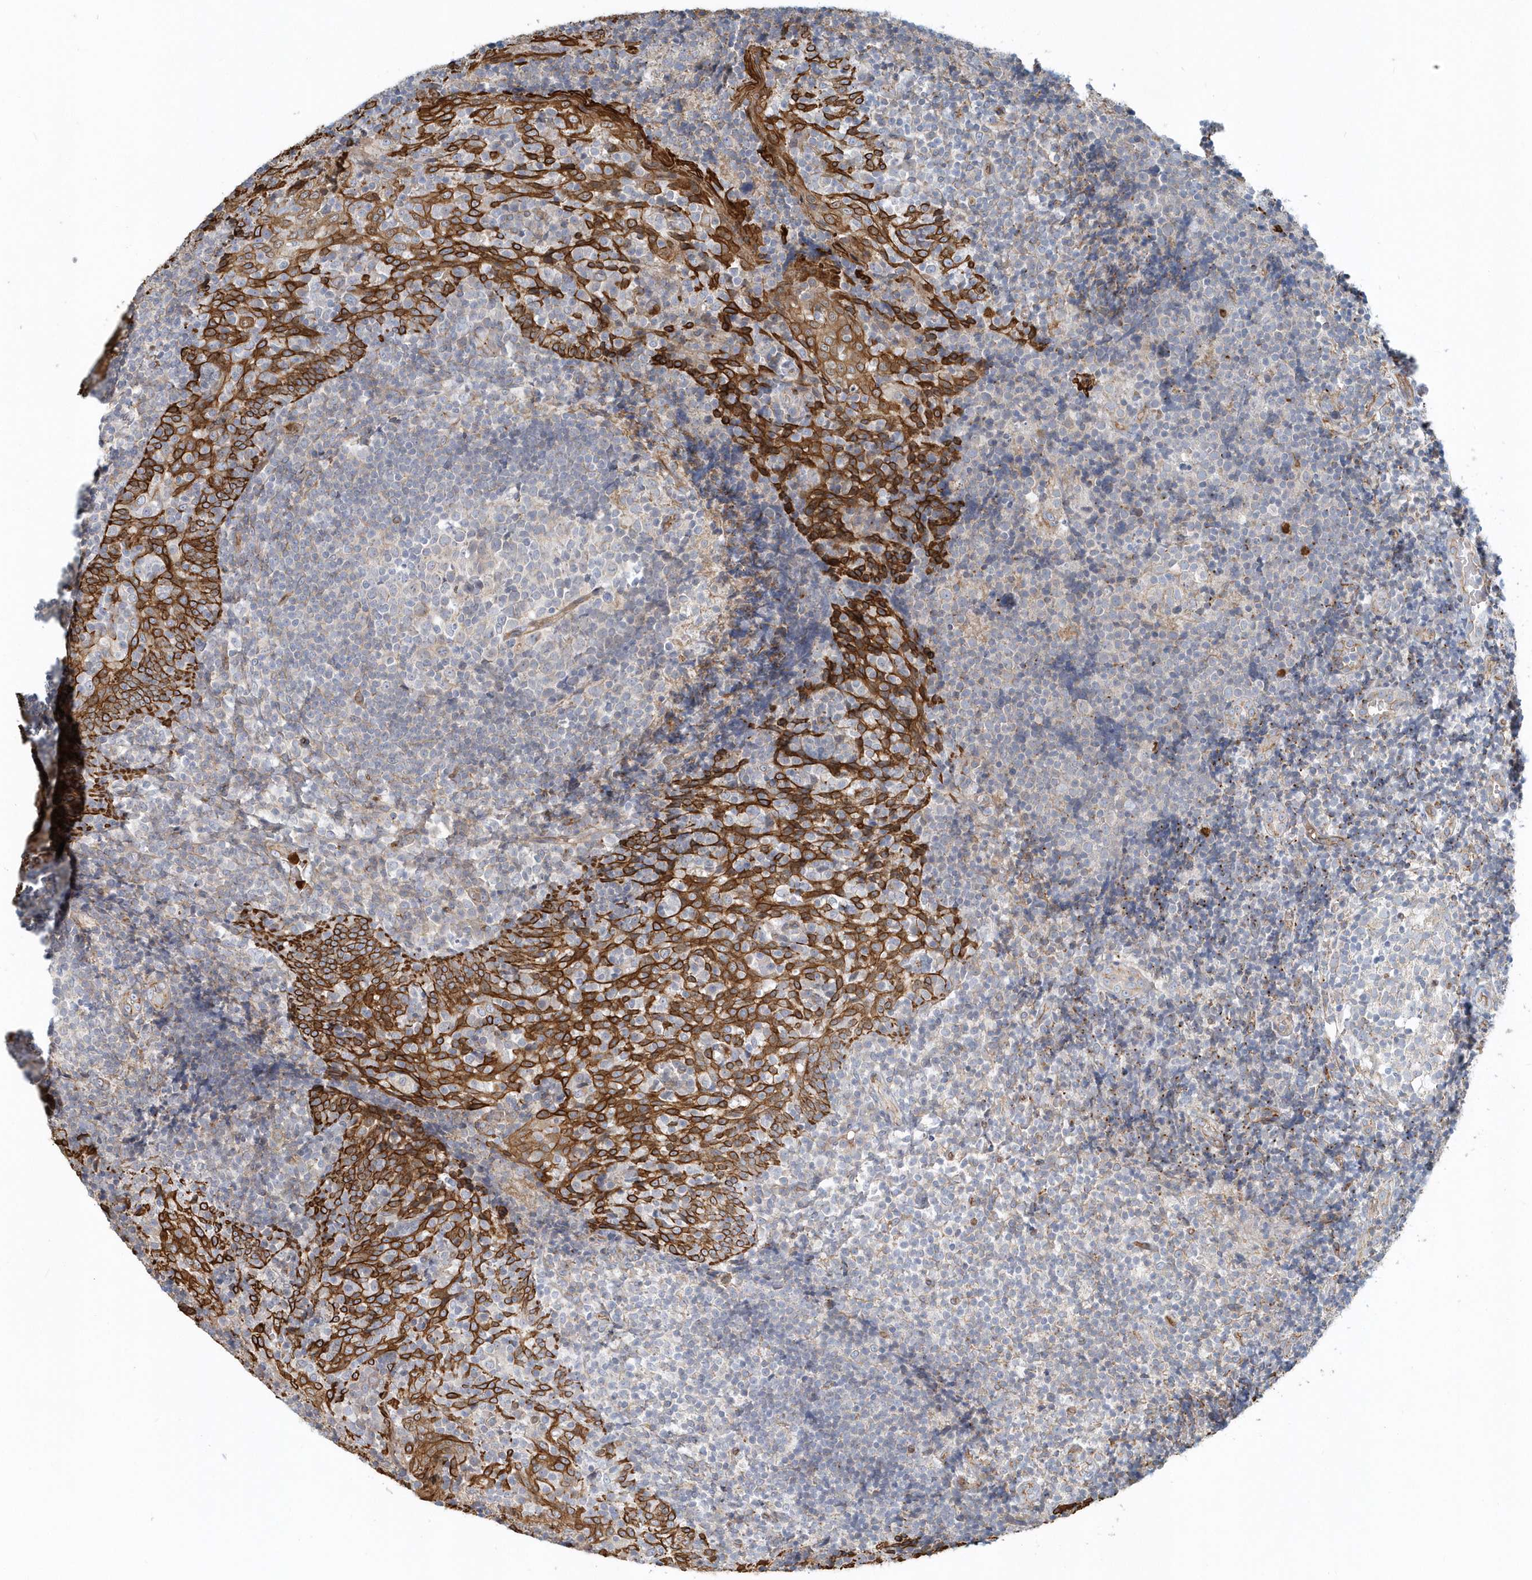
{"staining": {"intensity": "weak", "quantity": "<25%", "location": "cytoplasmic/membranous"}, "tissue": "tonsil", "cell_type": "Germinal center cells", "image_type": "normal", "snomed": [{"axis": "morphology", "description": "Normal tissue, NOS"}, {"axis": "topography", "description": "Tonsil"}], "caption": "Image shows no significant protein staining in germinal center cells of normal tonsil.", "gene": "DNAH1", "patient": {"sex": "female", "age": 19}}